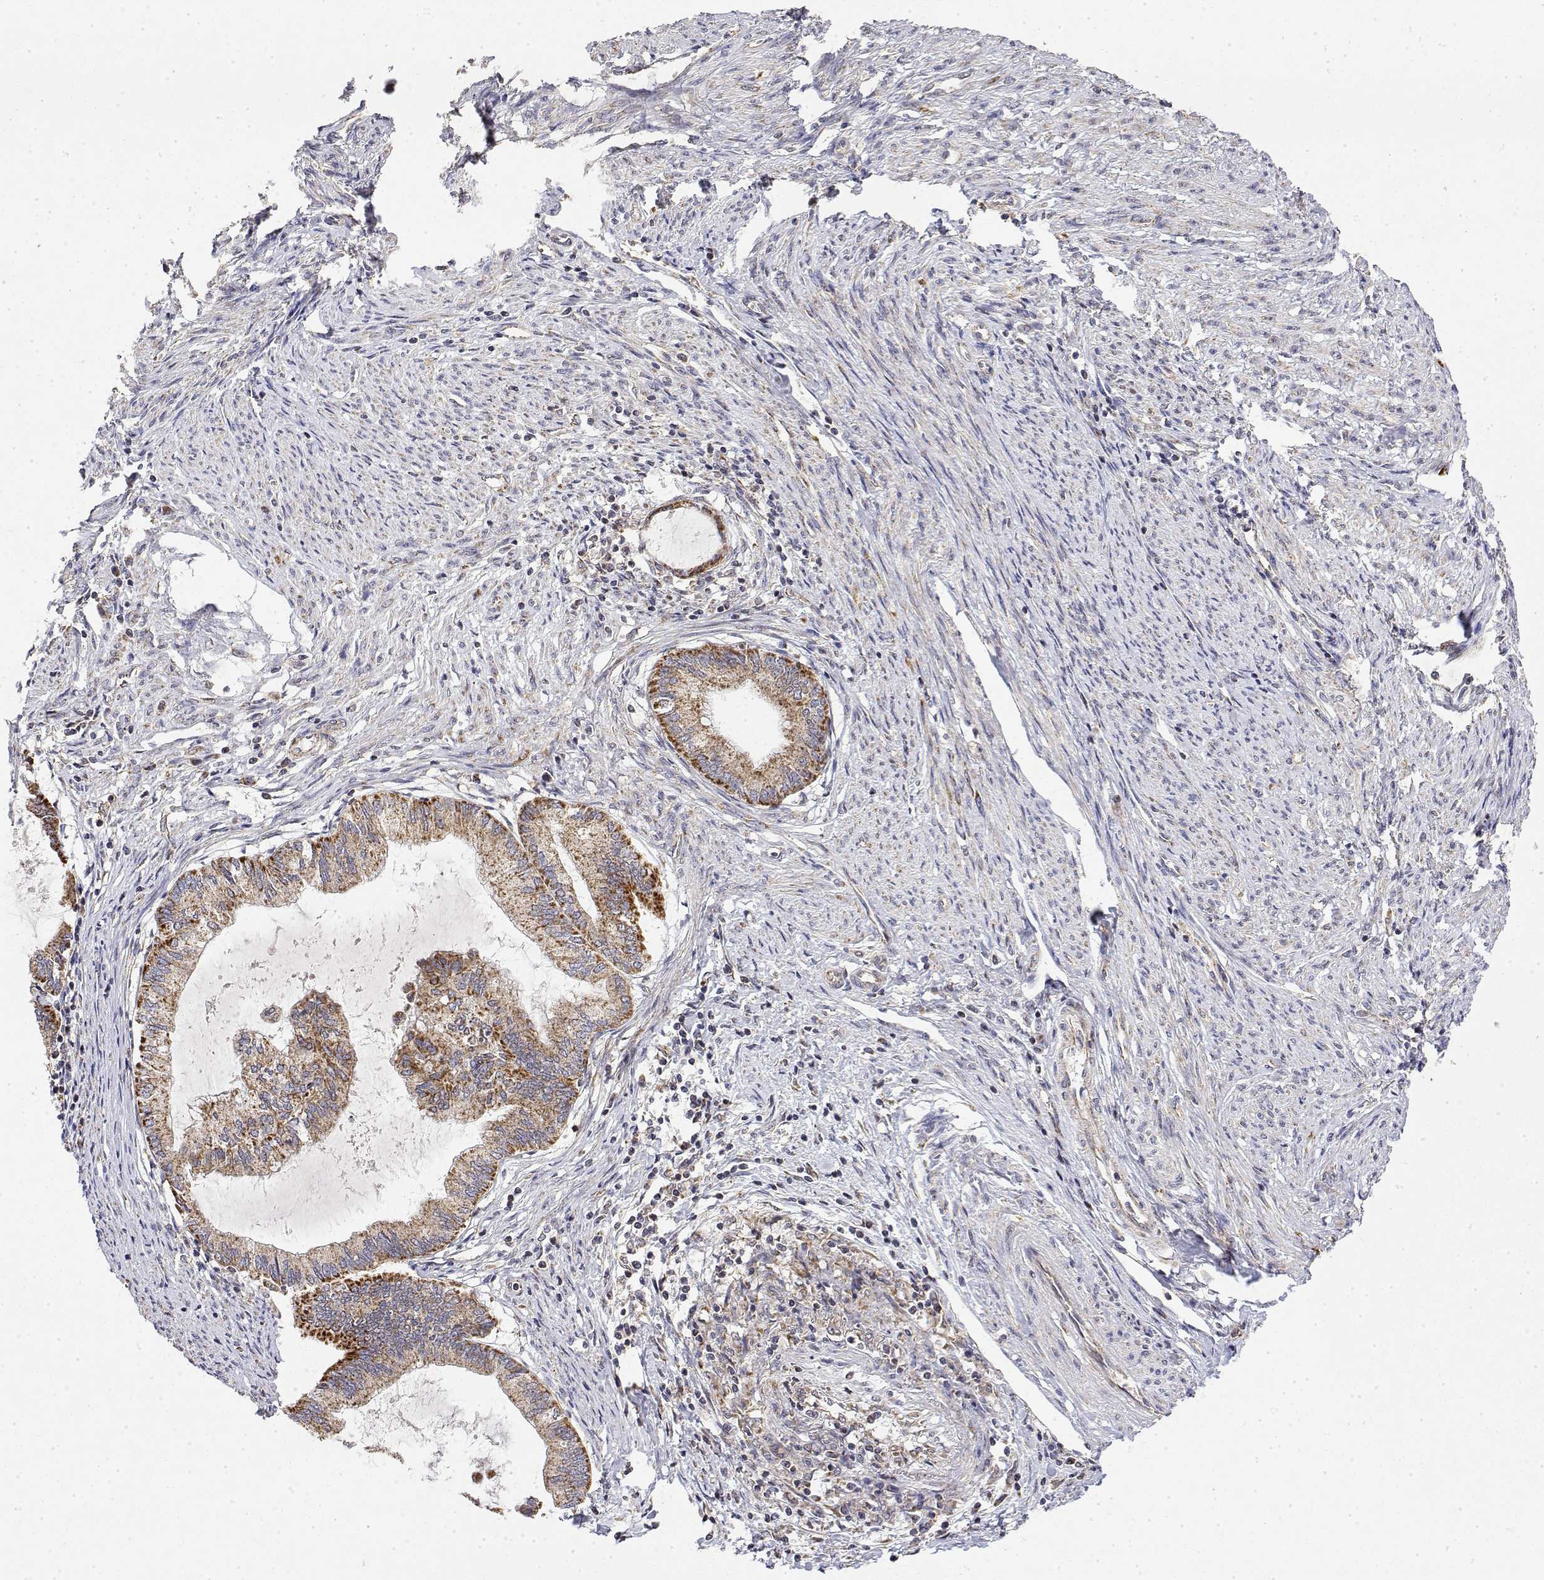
{"staining": {"intensity": "strong", "quantity": "25%-75%", "location": "cytoplasmic/membranous"}, "tissue": "endometrial cancer", "cell_type": "Tumor cells", "image_type": "cancer", "snomed": [{"axis": "morphology", "description": "Adenocarcinoma, NOS"}, {"axis": "topography", "description": "Endometrium"}], "caption": "IHC micrograph of neoplastic tissue: endometrial adenocarcinoma stained using immunohistochemistry (IHC) reveals high levels of strong protein expression localized specifically in the cytoplasmic/membranous of tumor cells, appearing as a cytoplasmic/membranous brown color.", "gene": "GADD45GIP1", "patient": {"sex": "female", "age": 86}}